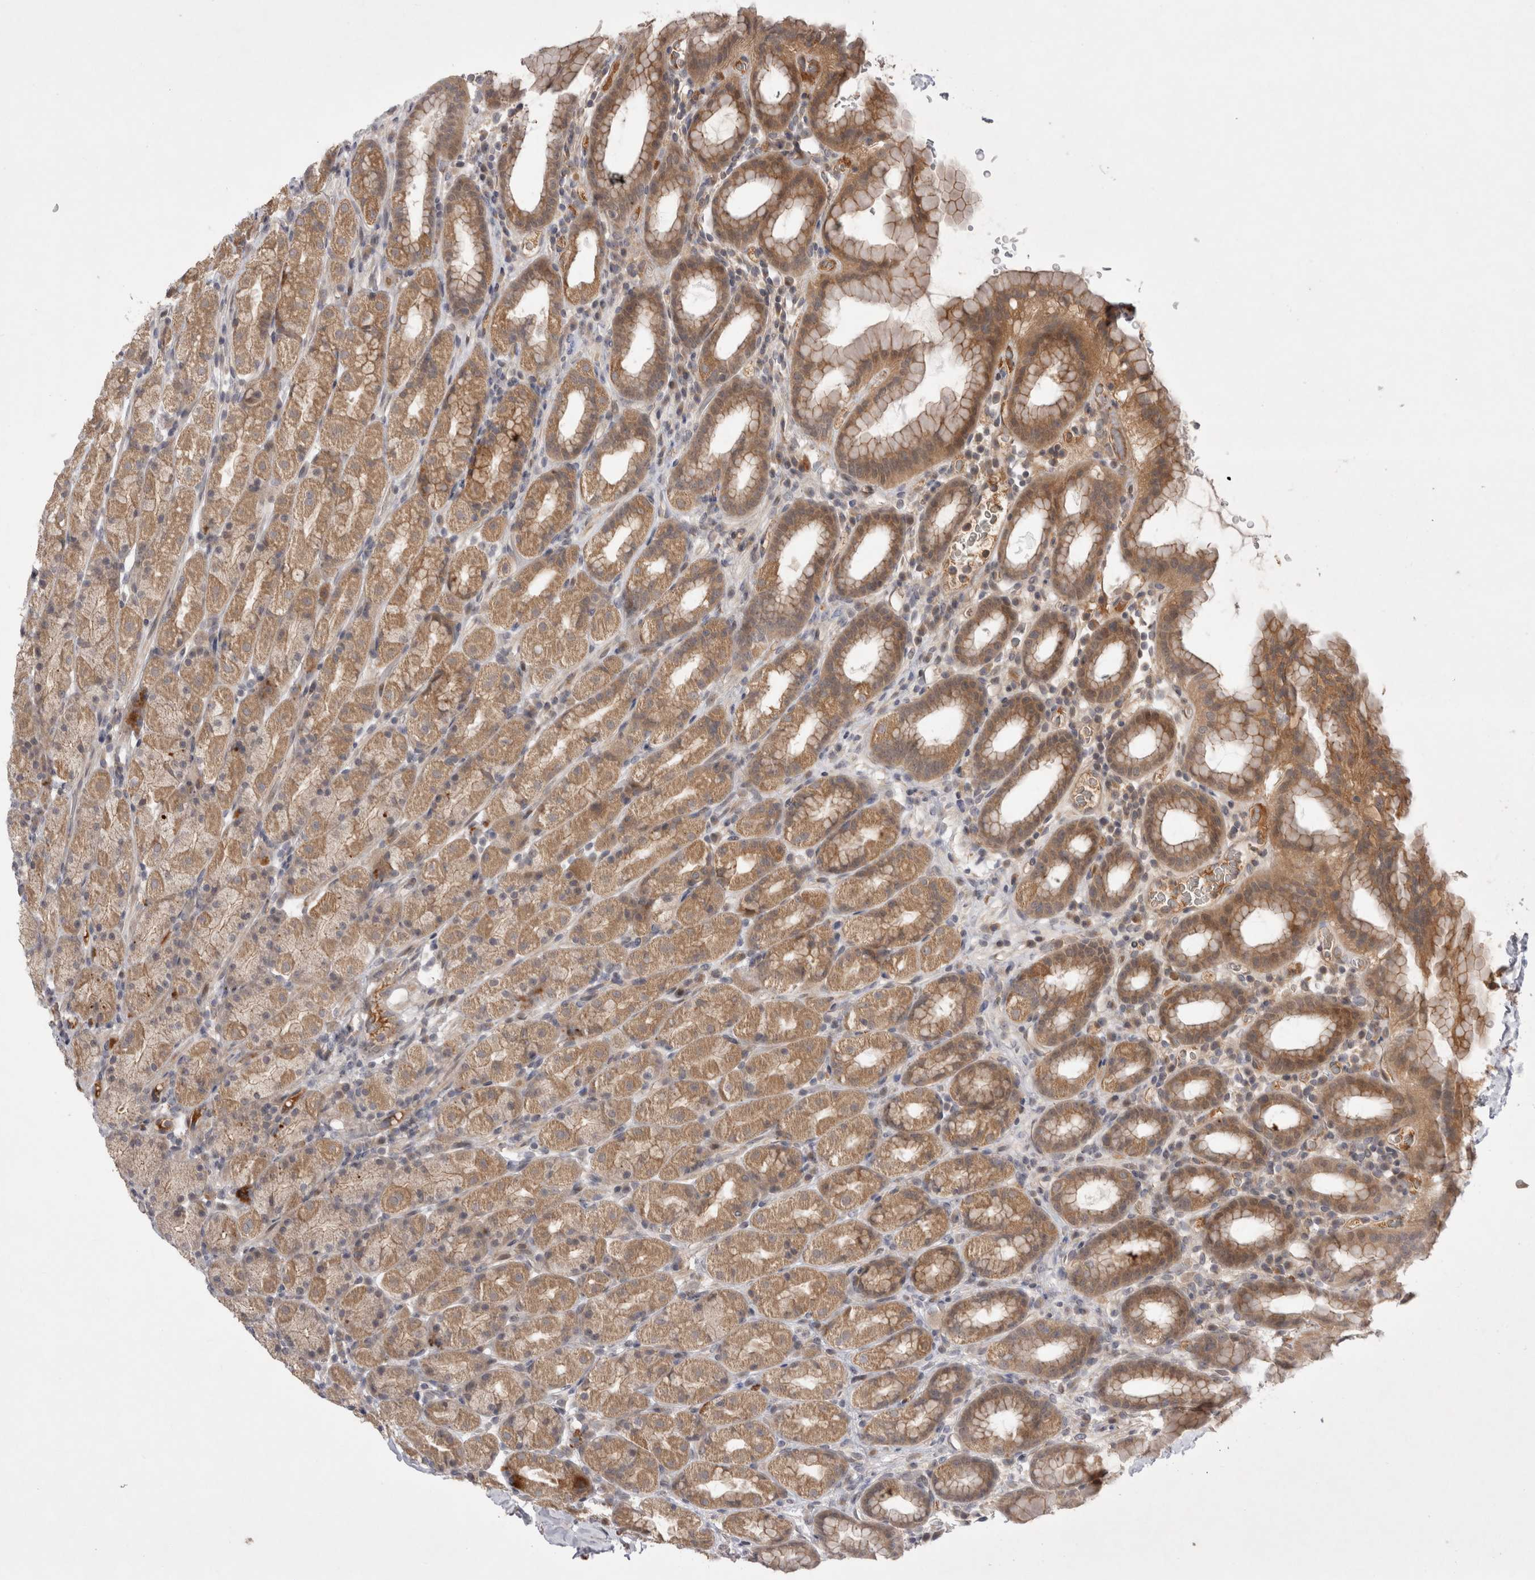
{"staining": {"intensity": "moderate", "quantity": ">75%", "location": "cytoplasmic/membranous"}, "tissue": "stomach", "cell_type": "Glandular cells", "image_type": "normal", "snomed": [{"axis": "morphology", "description": "Normal tissue, NOS"}, {"axis": "topography", "description": "Stomach, upper"}], "caption": "Stomach was stained to show a protein in brown. There is medium levels of moderate cytoplasmic/membranous expression in about >75% of glandular cells.", "gene": "PLEKHM1", "patient": {"sex": "male", "age": 68}}